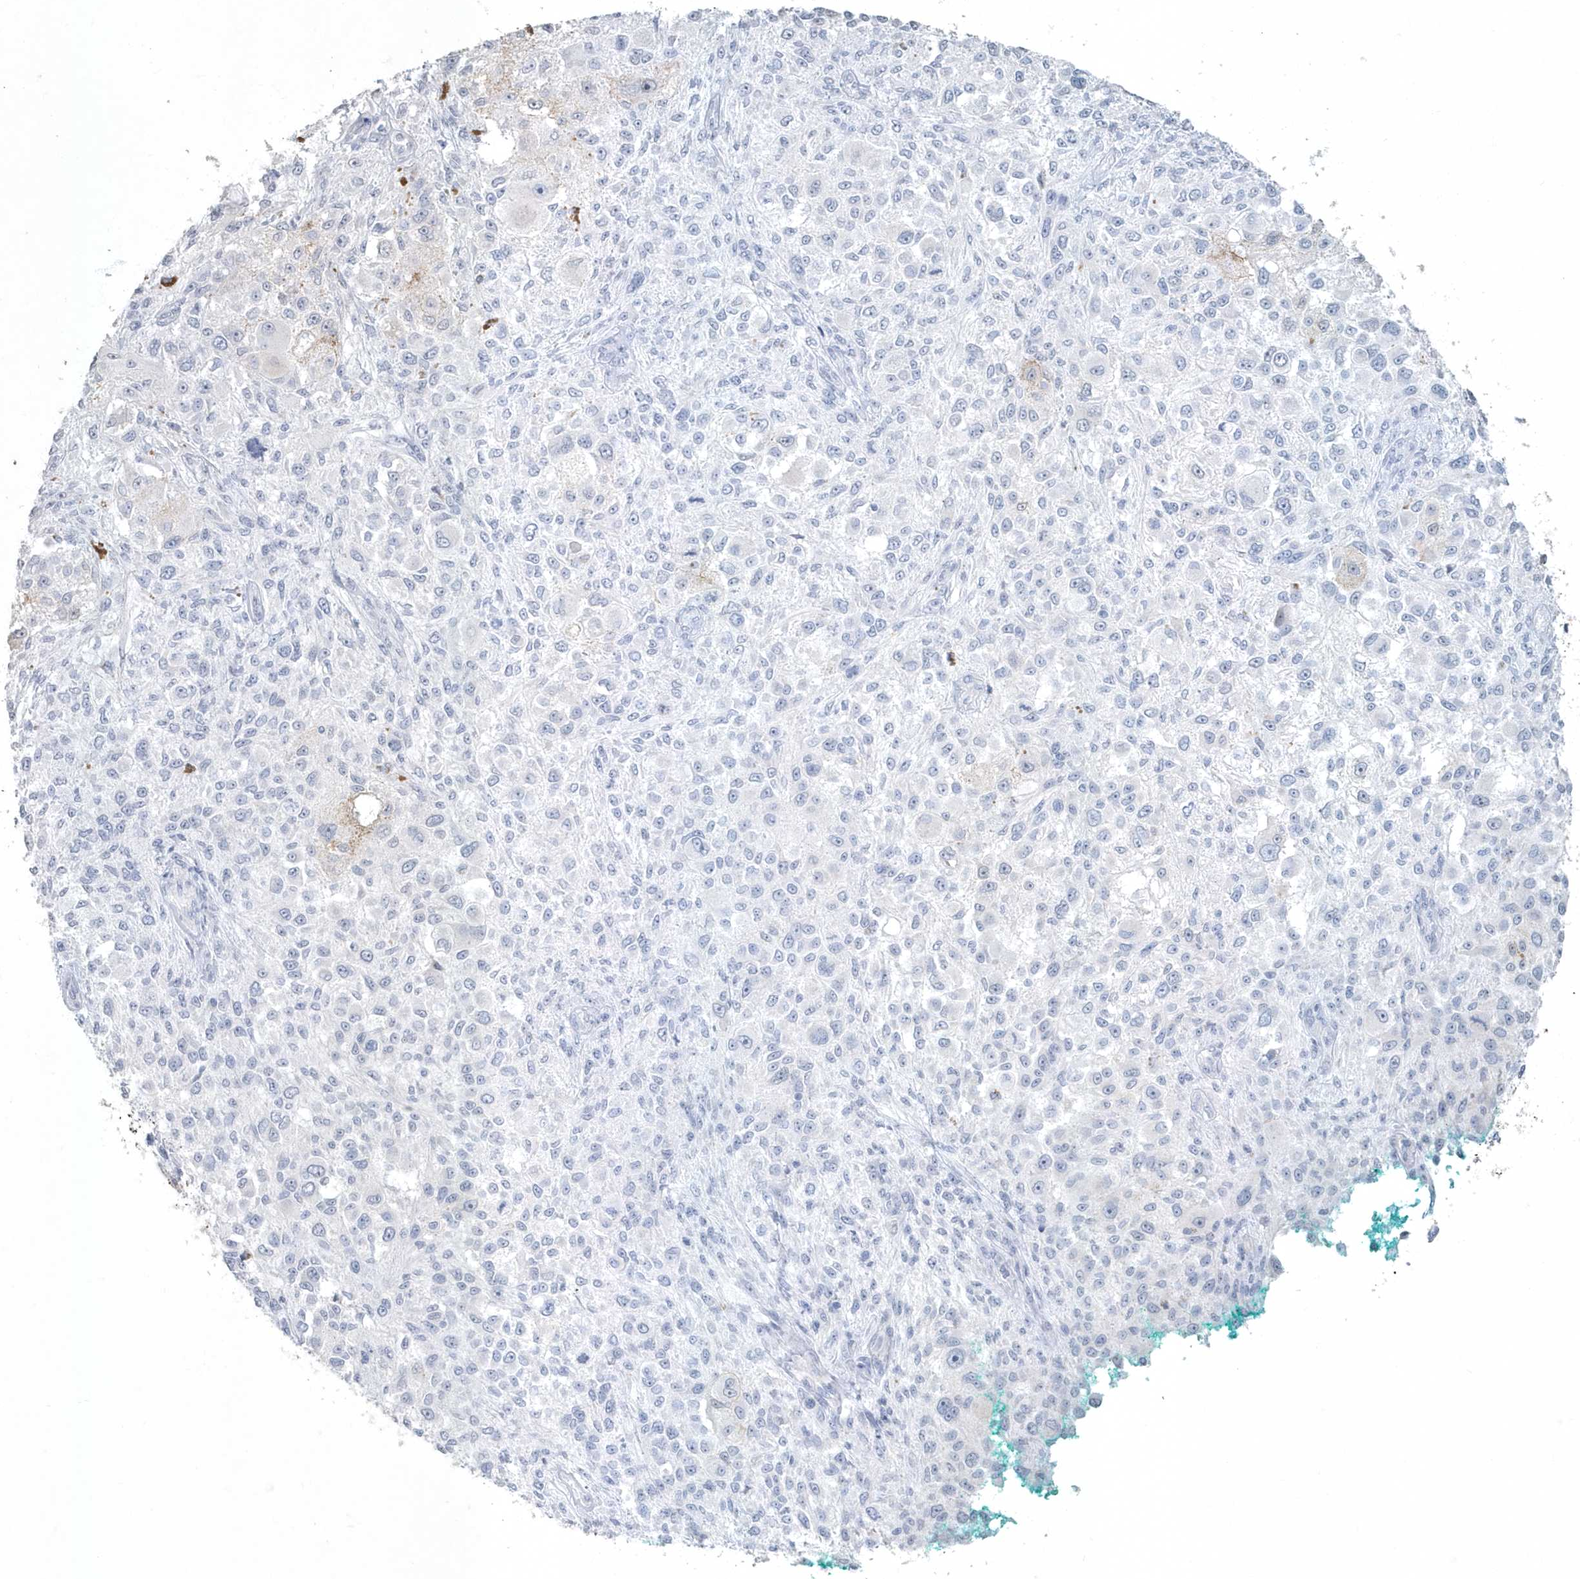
{"staining": {"intensity": "negative", "quantity": "none", "location": "none"}, "tissue": "melanoma", "cell_type": "Tumor cells", "image_type": "cancer", "snomed": [{"axis": "morphology", "description": "Necrosis, NOS"}, {"axis": "morphology", "description": "Malignant melanoma, NOS"}, {"axis": "topography", "description": "Skin"}], "caption": "Immunohistochemistry of malignant melanoma demonstrates no expression in tumor cells. (Brightfield microscopy of DAB IHC at high magnification).", "gene": "MYOT", "patient": {"sex": "female", "age": 87}}